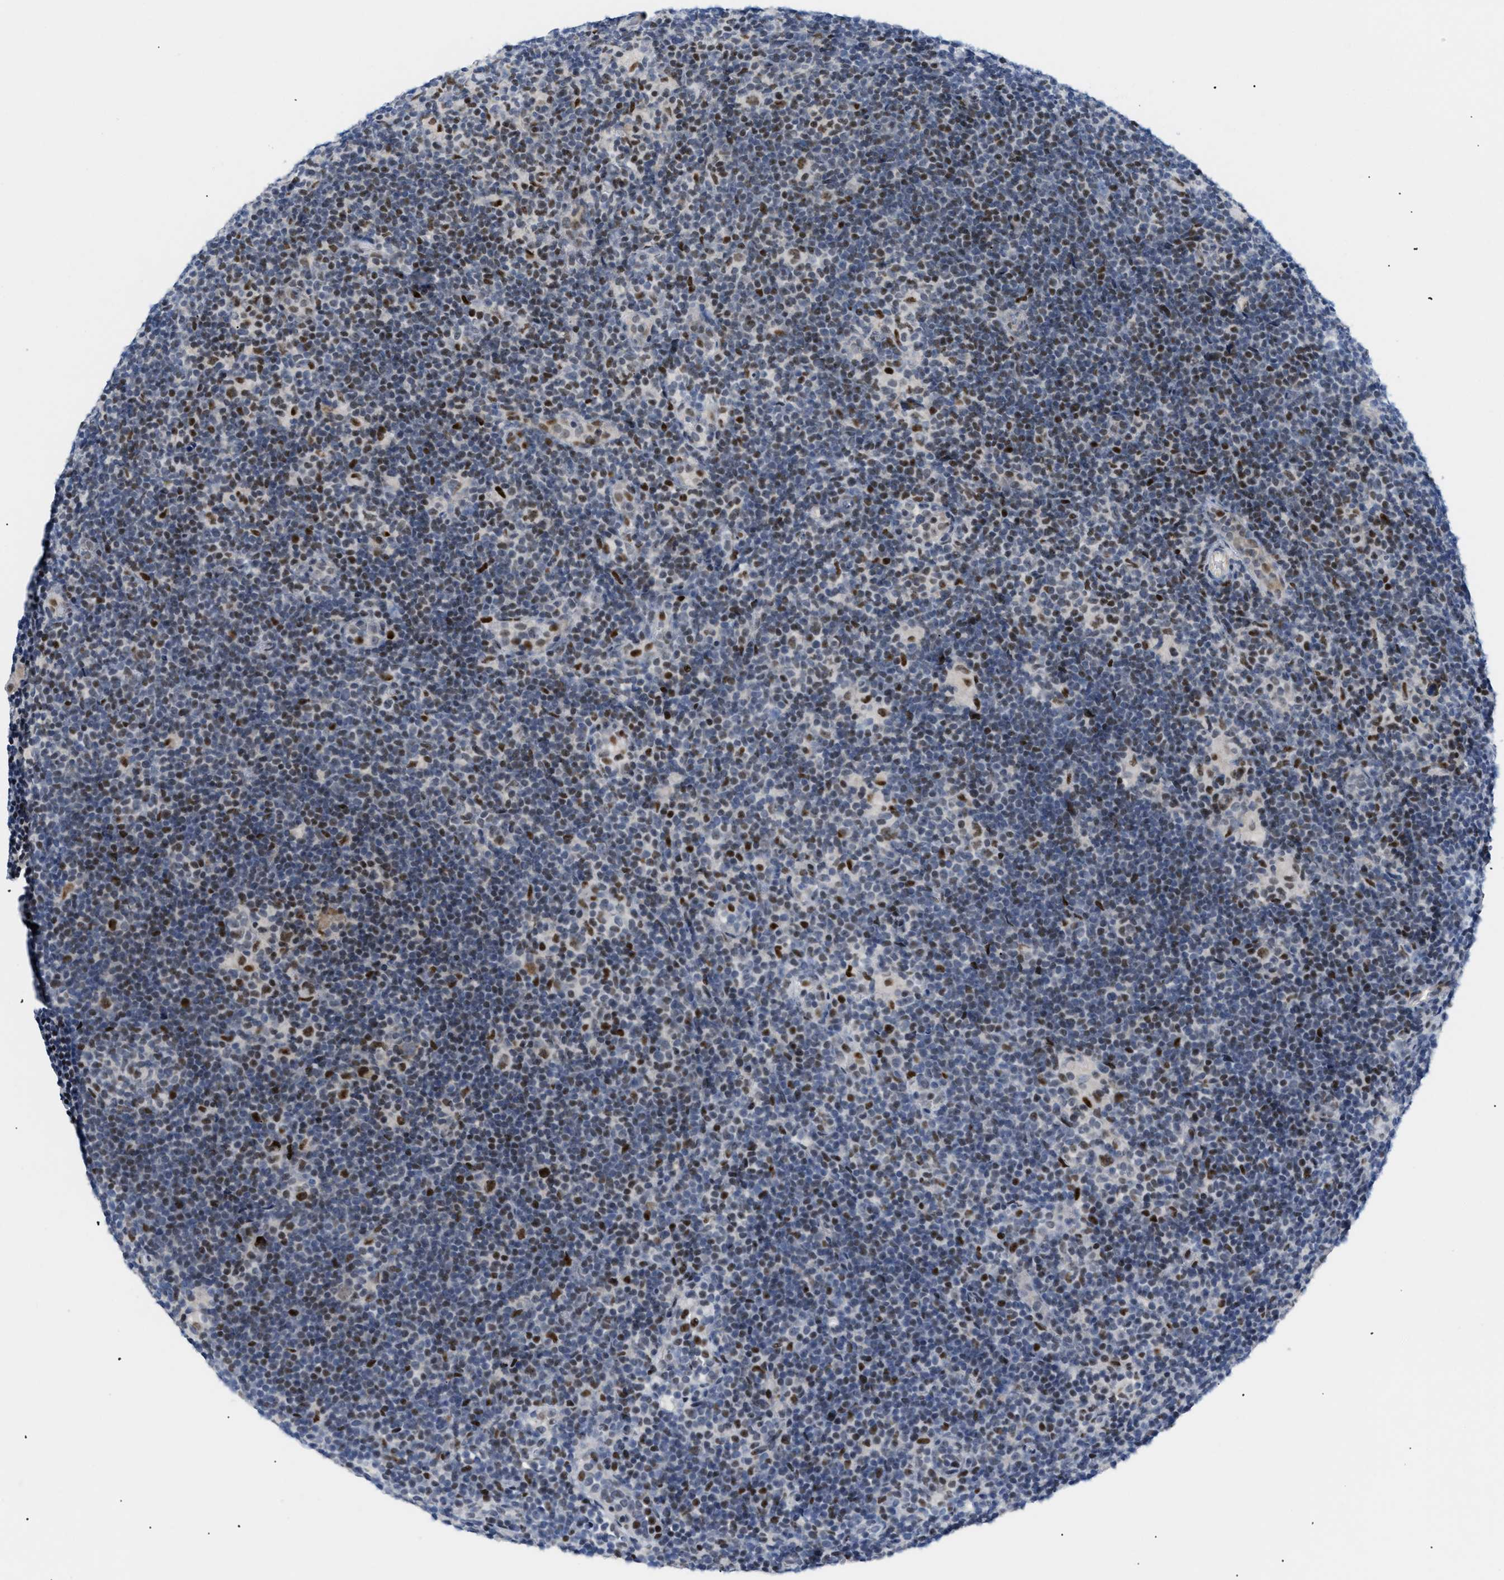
{"staining": {"intensity": "strong", "quantity": ">75%", "location": "nuclear"}, "tissue": "lymphoma", "cell_type": "Tumor cells", "image_type": "cancer", "snomed": [{"axis": "morphology", "description": "Hodgkin's disease, NOS"}, {"axis": "topography", "description": "Lymph node"}], "caption": "The histopathology image demonstrates staining of Hodgkin's disease, revealing strong nuclear protein expression (brown color) within tumor cells.", "gene": "MED1", "patient": {"sex": "female", "age": 57}}